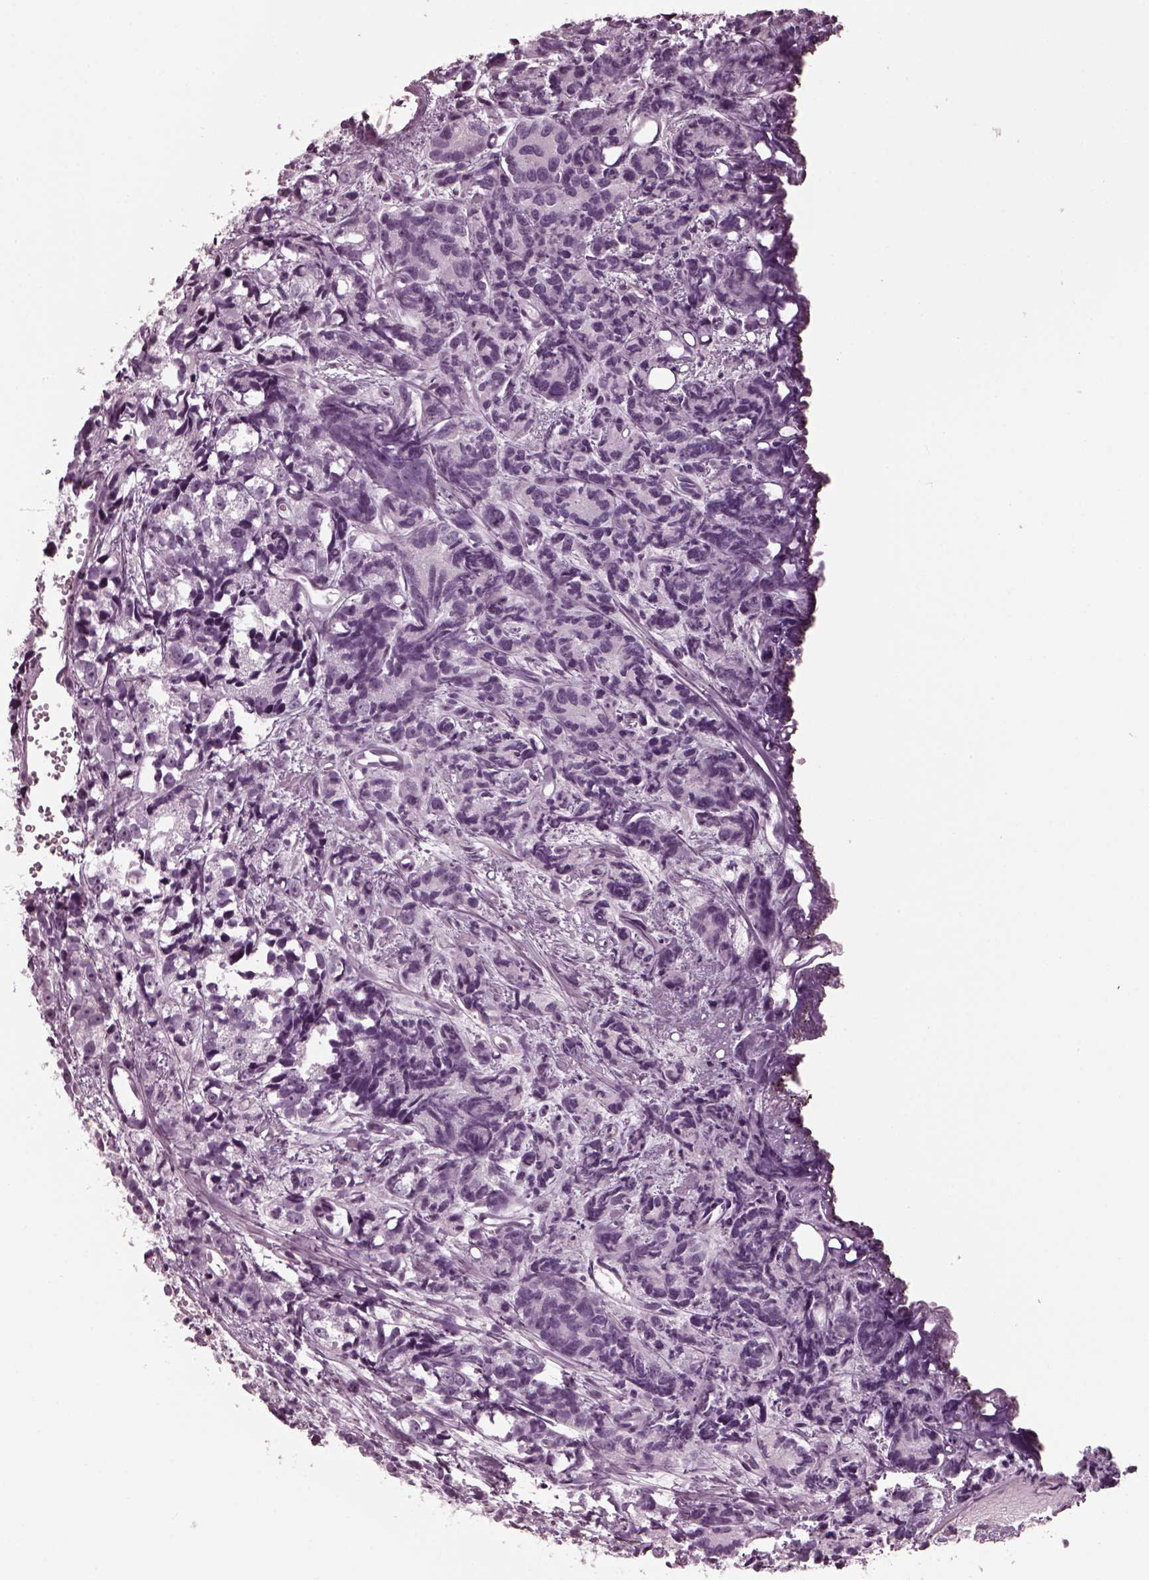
{"staining": {"intensity": "negative", "quantity": "none", "location": "none"}, "tissue": "prostate cancer", "cell_type": "Tumor cells", "image_type": "cancer", "snomed": [{"axis": "morphology", "description": "Adenocarcinoma, High grade"}, {"axis": "topography", "description": "Prostate"}], "caption": "IHC image of human prostate cancer (high-grade adenocarcinoma) stained for a protein (brown), which shows no staining in tumor cells.", "gene": "TPPP2", "patient": {"sex": "male", "age": 77}}